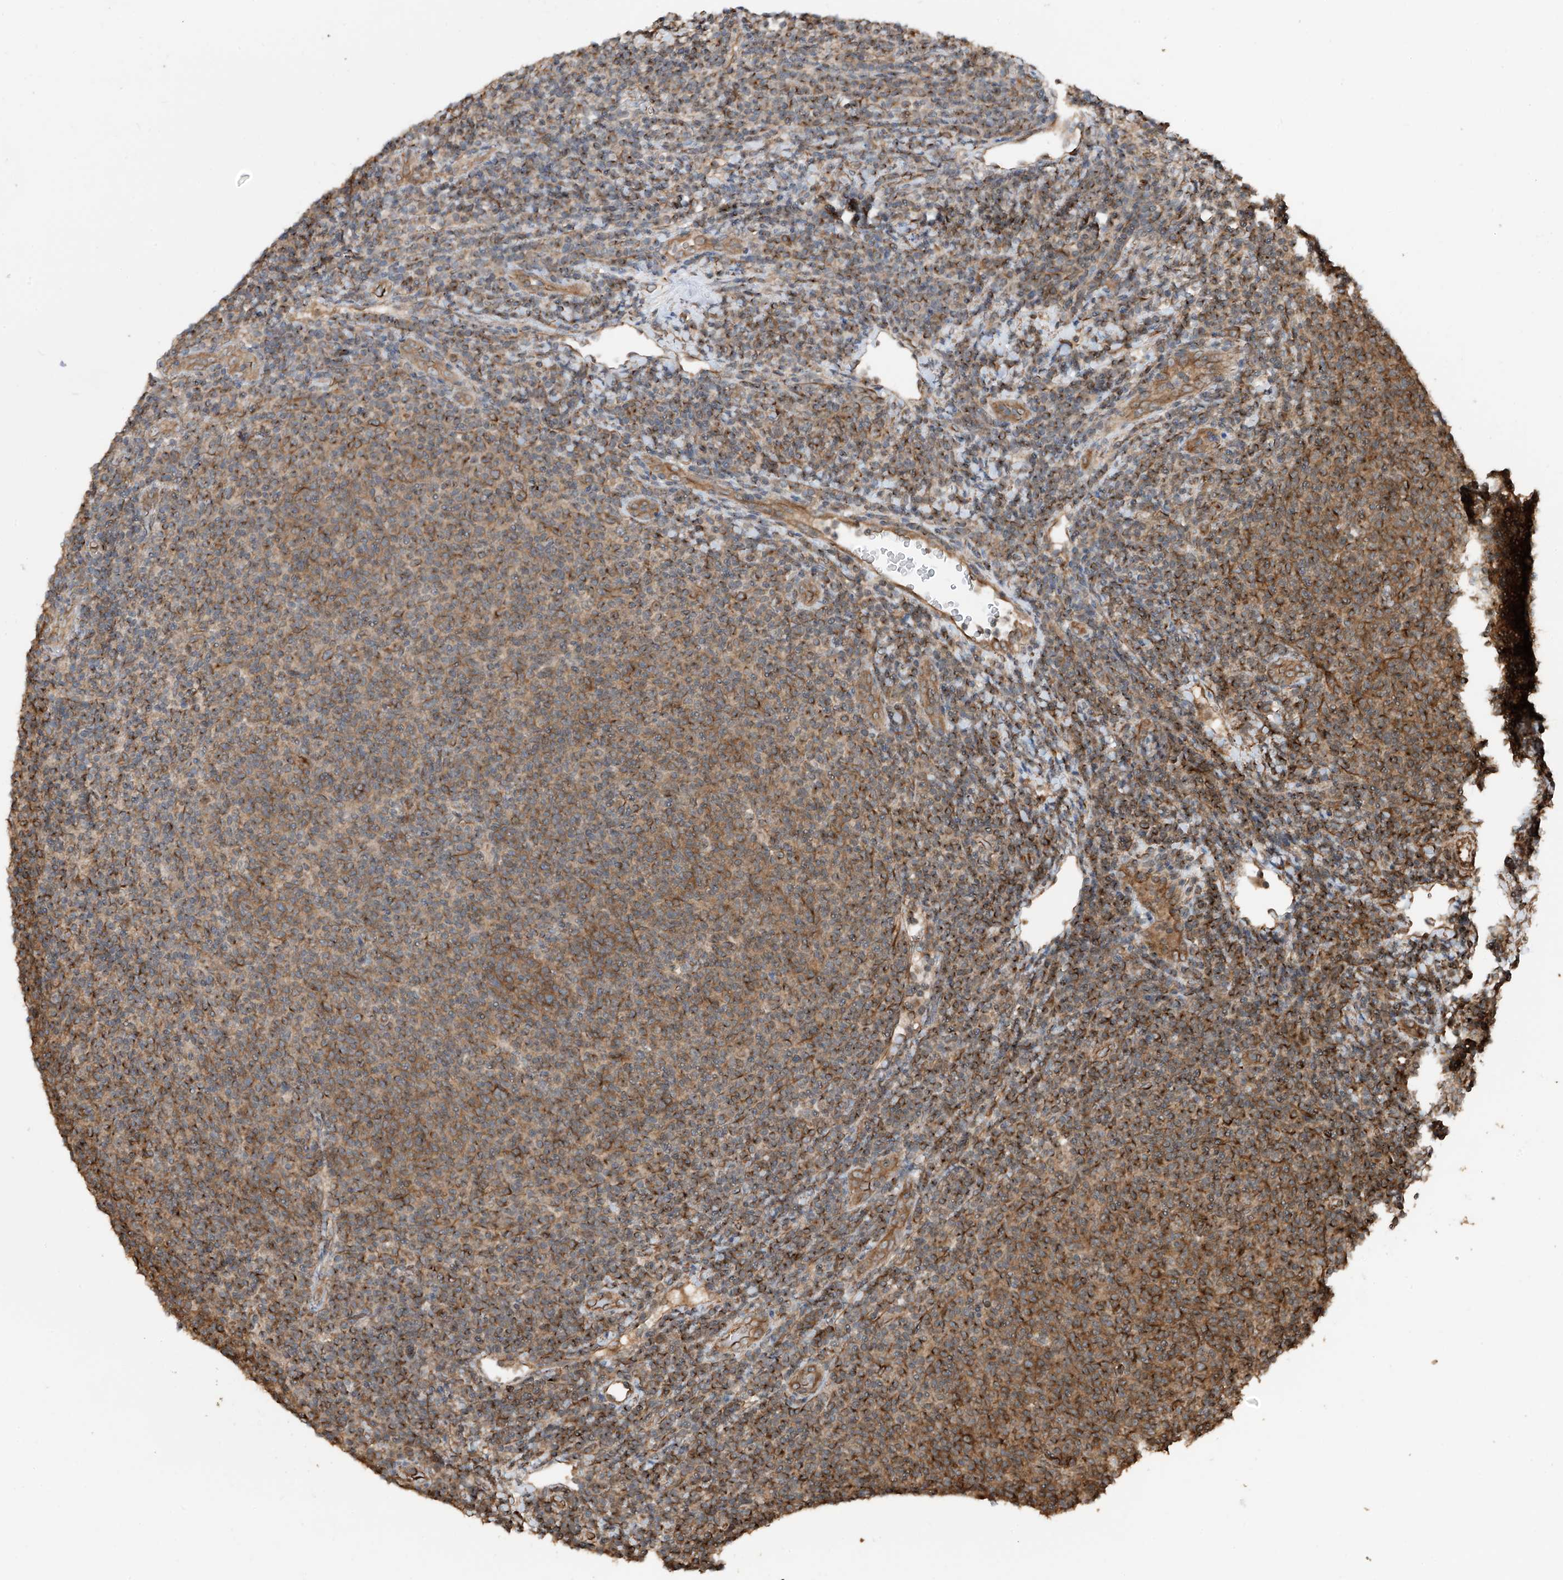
{"staining": {"intensity": "moderate", "quantity": ">75%", "location": "cytoplasmic/membranous"}, "tissue": "lymphoma", "cell_type": "Tumor cells", "image_type": "cancer", "snomed": [{"axis": "morphology", "description": "Malignant lymphoma, non-Hodgkin's type, Low grade"}, {"axis": "topography", "description": "Lymph node"}], "caption": "Immunohistochemistry (IHC) (DAB) staining of malignant lymphoma, non-Hodgkin's type (low-grade) reveals moderate cytoplasmic/membranous protein expression in approximately >75% of tumor cells.", "gene": "RPAIN", "patient": {"sex": "male", "age": 66}}